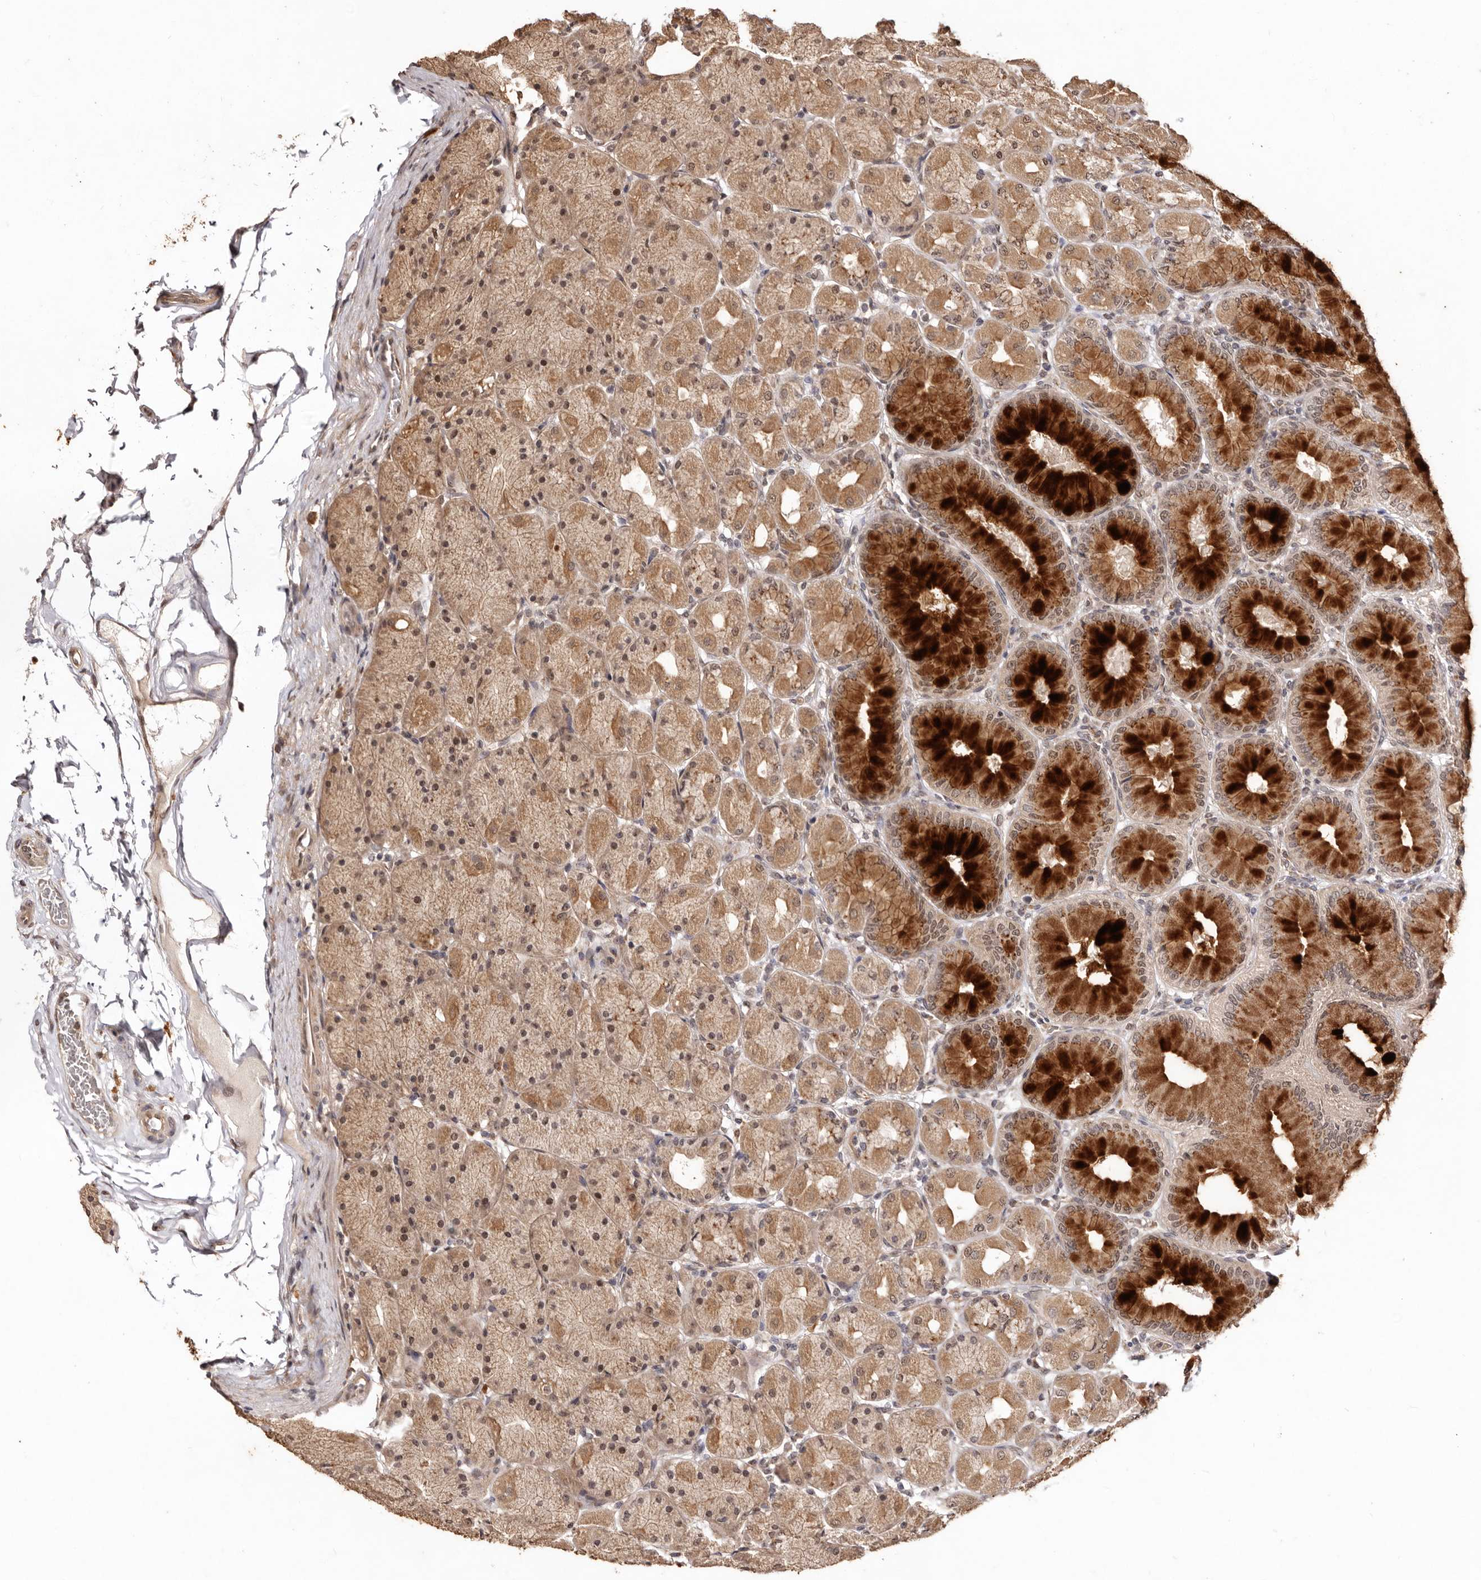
{"staining": {"intensity": "strong", "quantity": "25%-75%", "location": "cytoplasmic/membranous"}, "tissue": "stomach", "cell_type": "Glandular cells", "image_type": "normal", "snomed": [{"axis": "morphology", "description": "Normal tissue, NOS"}, {"axis": "topography", "description": "Stomach, upper"}], "caption": "Protein expression analysis of unremarkable human stomach reveals strong cytoplasmic/membranous staining in approximately 25%-75% of glandular cells.", "gene": "NOTCH1", "patient": {"sex": "female", "age": 56}}